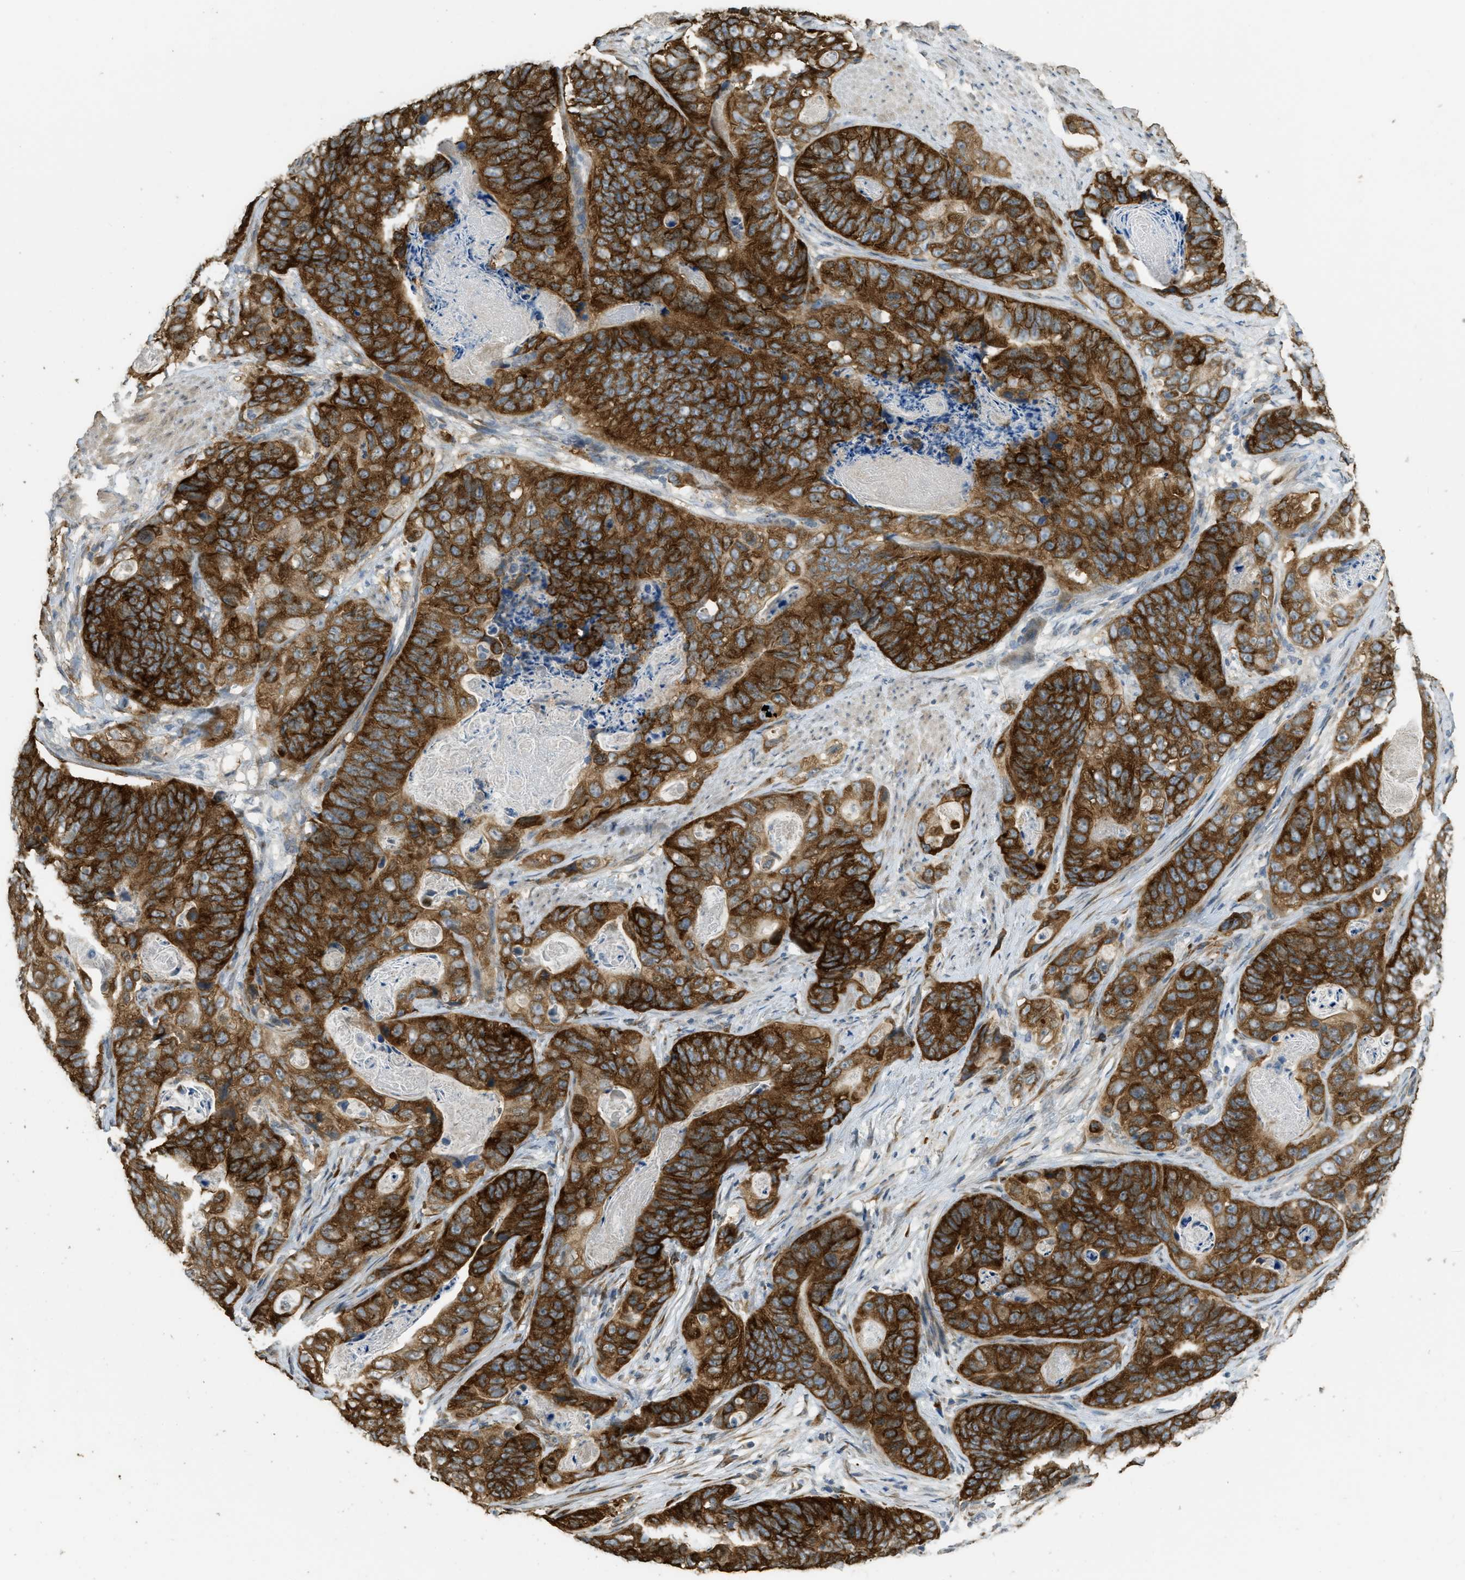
{"staining": {"intensity": "strong", "quantity": ">75%", "location": "cytoplasmic/membranous"}, "tissue": "stomach cancer", "cell_type": "Tumor cells", "image_type": "cancer", "snomed": [{"axis": "morphology", "description": "Adenocarcinoma, NOS"}, {"axis": "topography", "description": "Stomach"}], "caption": "Immunohistochemistry (DAB (3,3'-diaminobenzidine)) staining of stomach cancer (adenocarcinoma) reveals strong cytoplasmic/membranous protein staining in approximately >75% of tumor cells. Nuclei are stained in blue.", "gene": "IGF2BP2", "patient": {"sex": "female", "age": 89}}